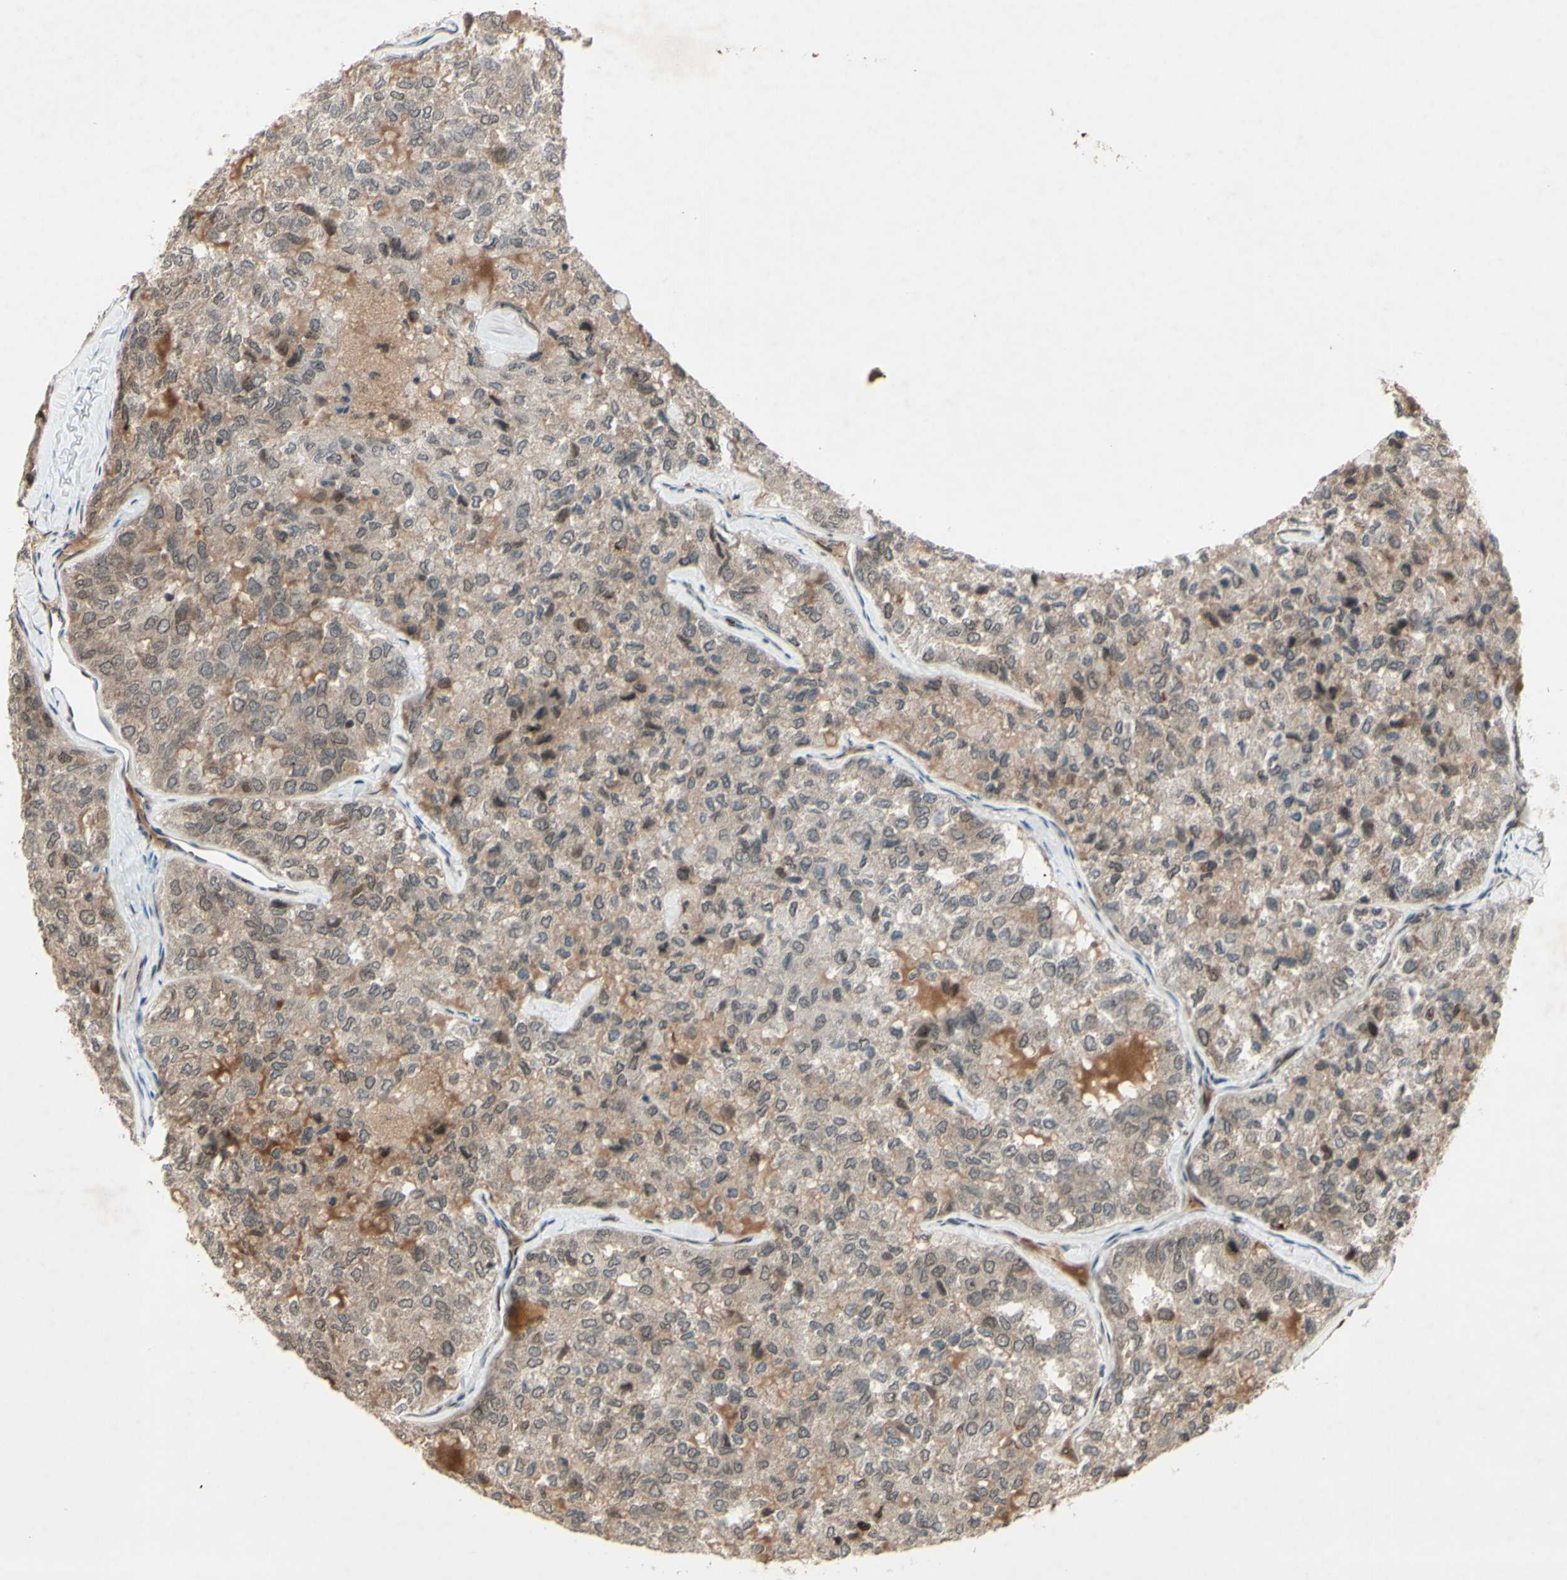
{"staining": {"intensity": "weak", "quantity": ">75%", "location": "cytoplasmic/membranous,nuclear"}, "tissue": "thyroid cancer", "cell_type": "Tumor cells", "image_type": "cancer", "snomed": [{"axis": "morphology", "description": "Follicular adenoma carcinoma, NOS"}, {"axis": "topography", "description": "Thyroid gland"}], "caption": "Immunohistochemistry (IHC) histopathology image of neoplastic tissue: human thyroid follicular adenoma carcinoma stained using immunohistochemistry shows low levels of weak protein expression localized specifically in the cytoplasmic/membranous and nuclear of tumor cells, appearing as a cytoplasmic/membranous and nuclear brown color.", "gene": "MLF2", "patient": {"sex": "male", "age": 75}}